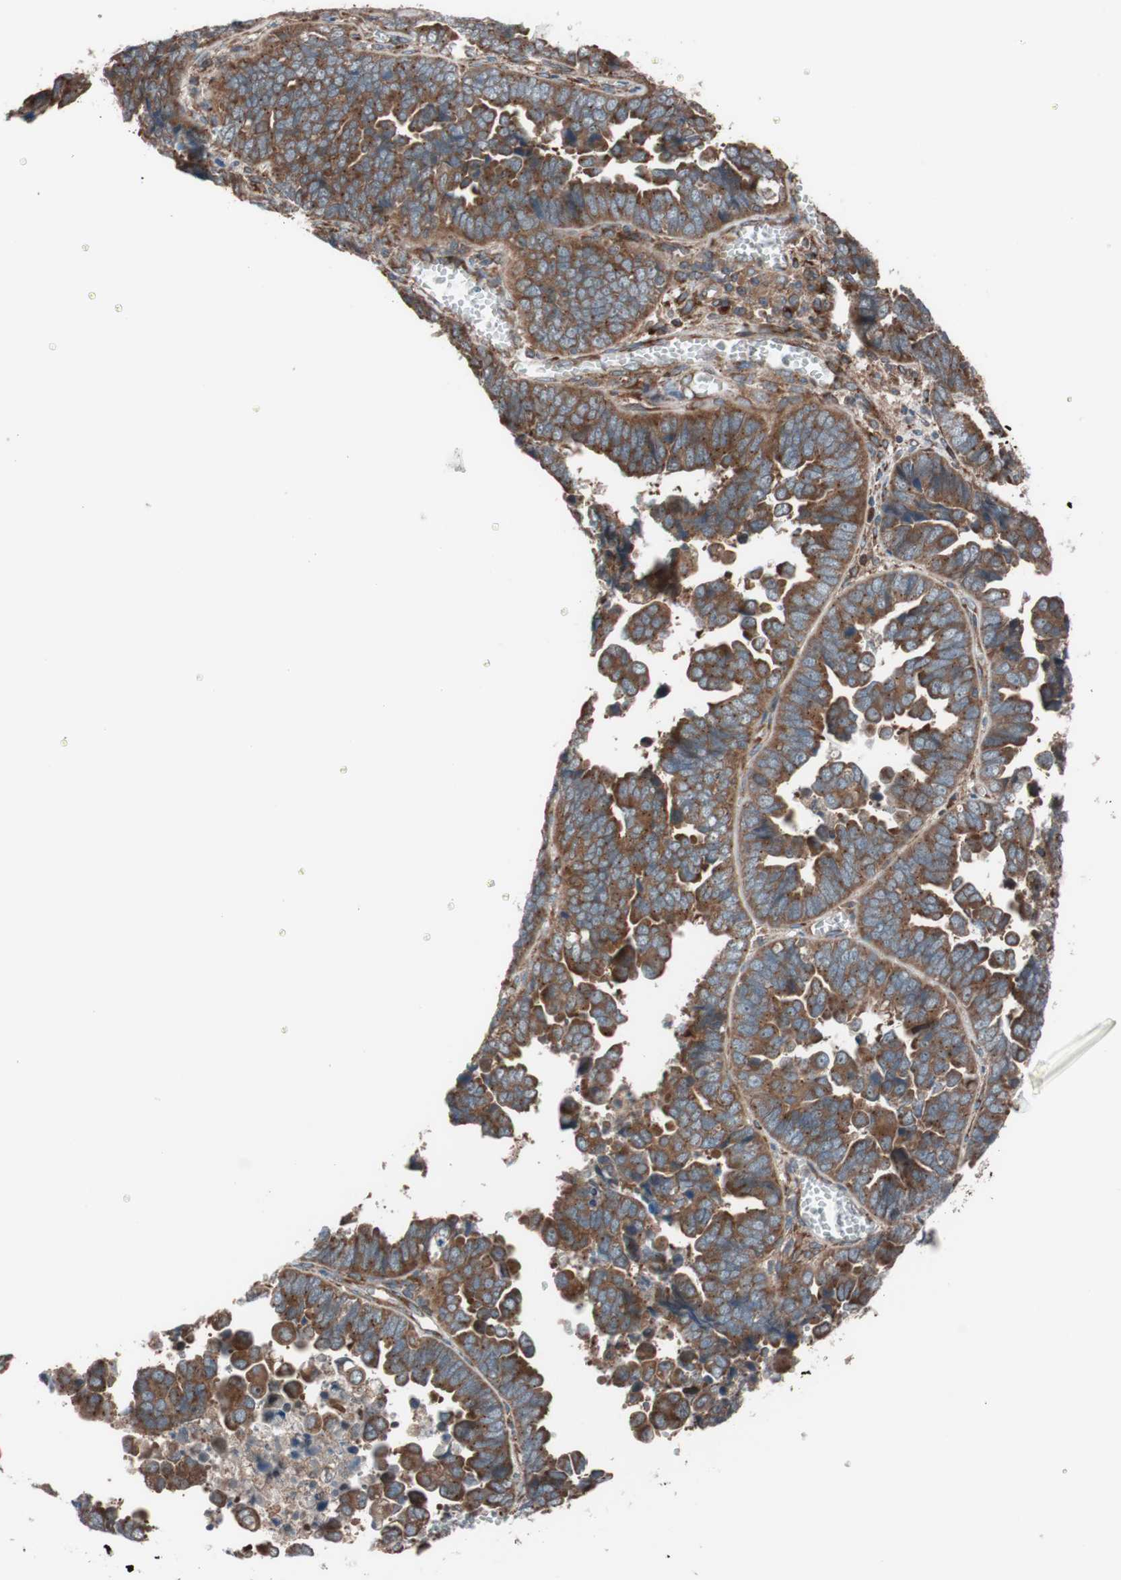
{"staining": {"intensity": "strong", "quantity": ">75%", "location": "cytoplasmic/membranous"}, "tissue": "endometrial cancer", "cell_type": "Tumor cells", "image_type": "cancer", "snomed": [{"axis": "morphology", "description": "Adenocarcinoma, NOS"}, {"axis": "topography", "description": "Endometrium"}], "caption": "There is high levels of strong cytoplasmic/membranous positivity in tumor cells of endometrial cancer (adenocarcinoma), as demonstrated by immunohistochemical staining (brown color).", "gene": "SEC31A", "patient": {"sex": "female", "age": 75}}